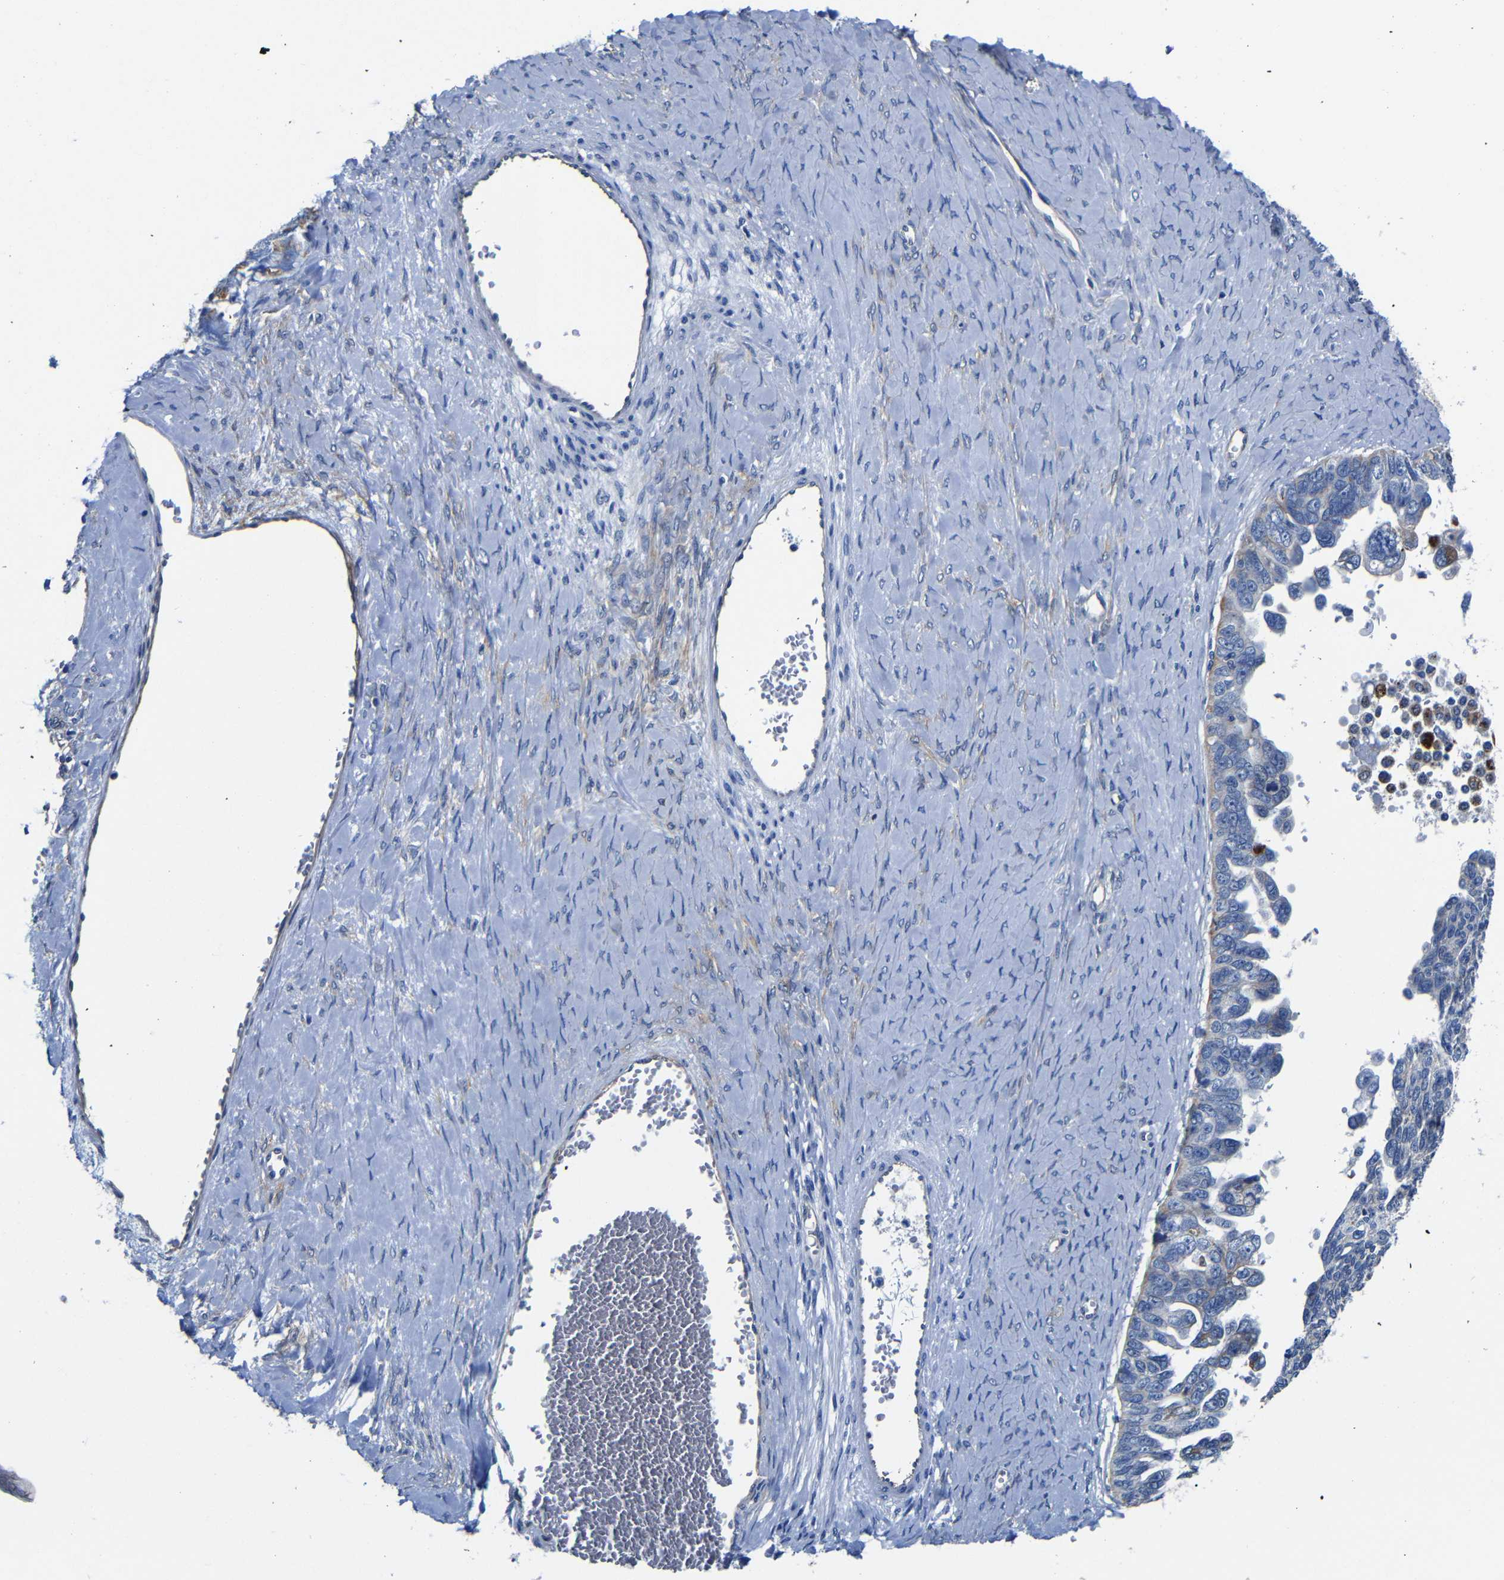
{"staining": {"intensity": "negative", "quantity": "none", "location": "none"}, "tissue": "ovarian cancer", "cell_type": "Tumor cells", "image_type": "cancer", "snomed": [{"axis": "morphology", "description": "Cystadenocarcinoma, serous, NOS"}, {"axis": "topography", "description": "Ovary"}], "caption": "Tumor cells show no significant expression in ovarian cancer.", "gene": "GIMAP2", "patient": {"sex": "female", "age": 79}}